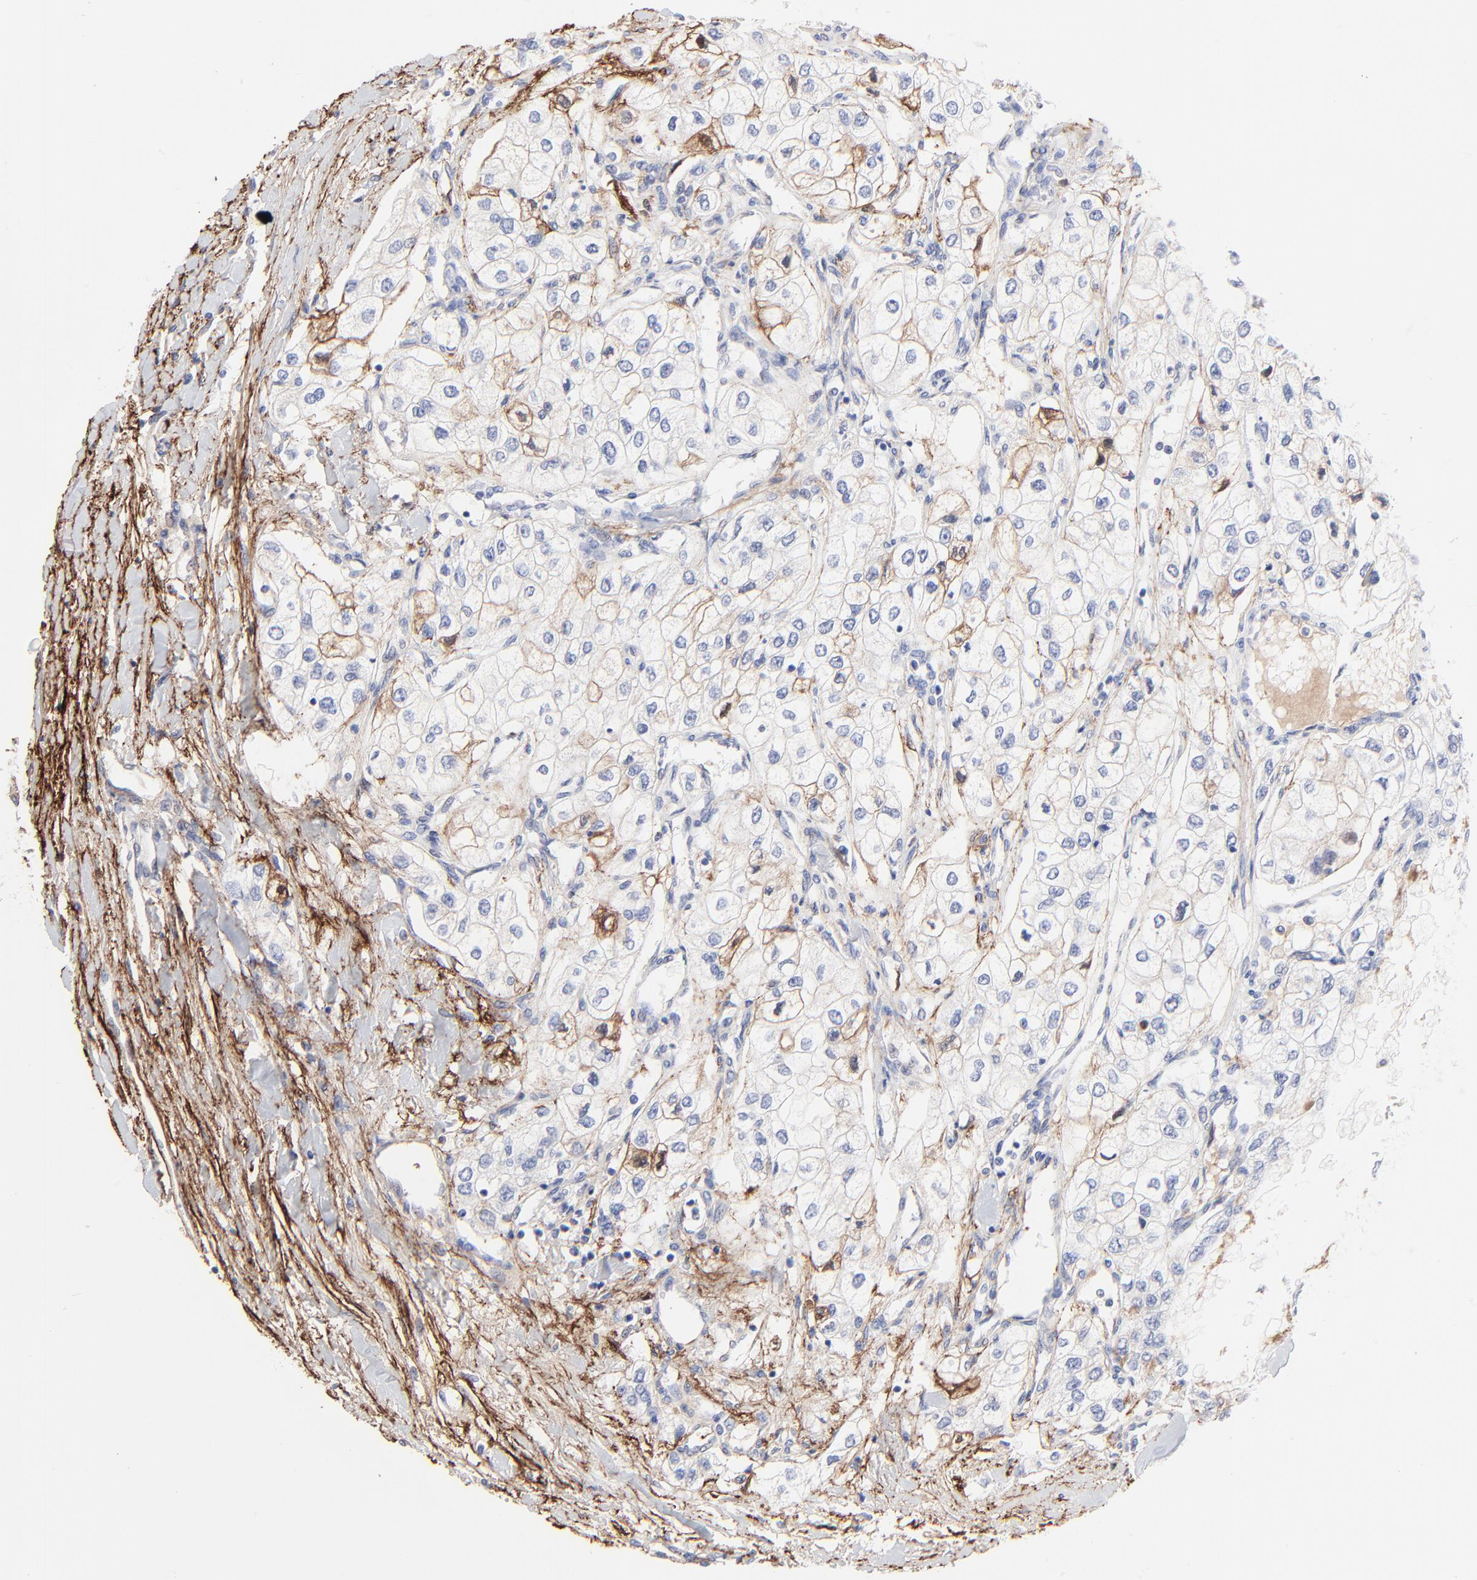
{"staining": {"intensity": "negative", "quantity": "none", "location": "none"}, "tissue": "renal cancer", "cell_type": "Tumor cells", "image_type": "cancer", "snomed": [{"axis": "morphology", "description": "Adenocarcinoma, NOS"}, {"axis": "topography", "description": "Kidney"}], "caption": "Renal cancer (adenocarcinoma) was stained to show a protein in brown. There is no significant expression in tumor cells.", "gene": "FBLN2", "patient": {"sex": "male", "age": 57}}